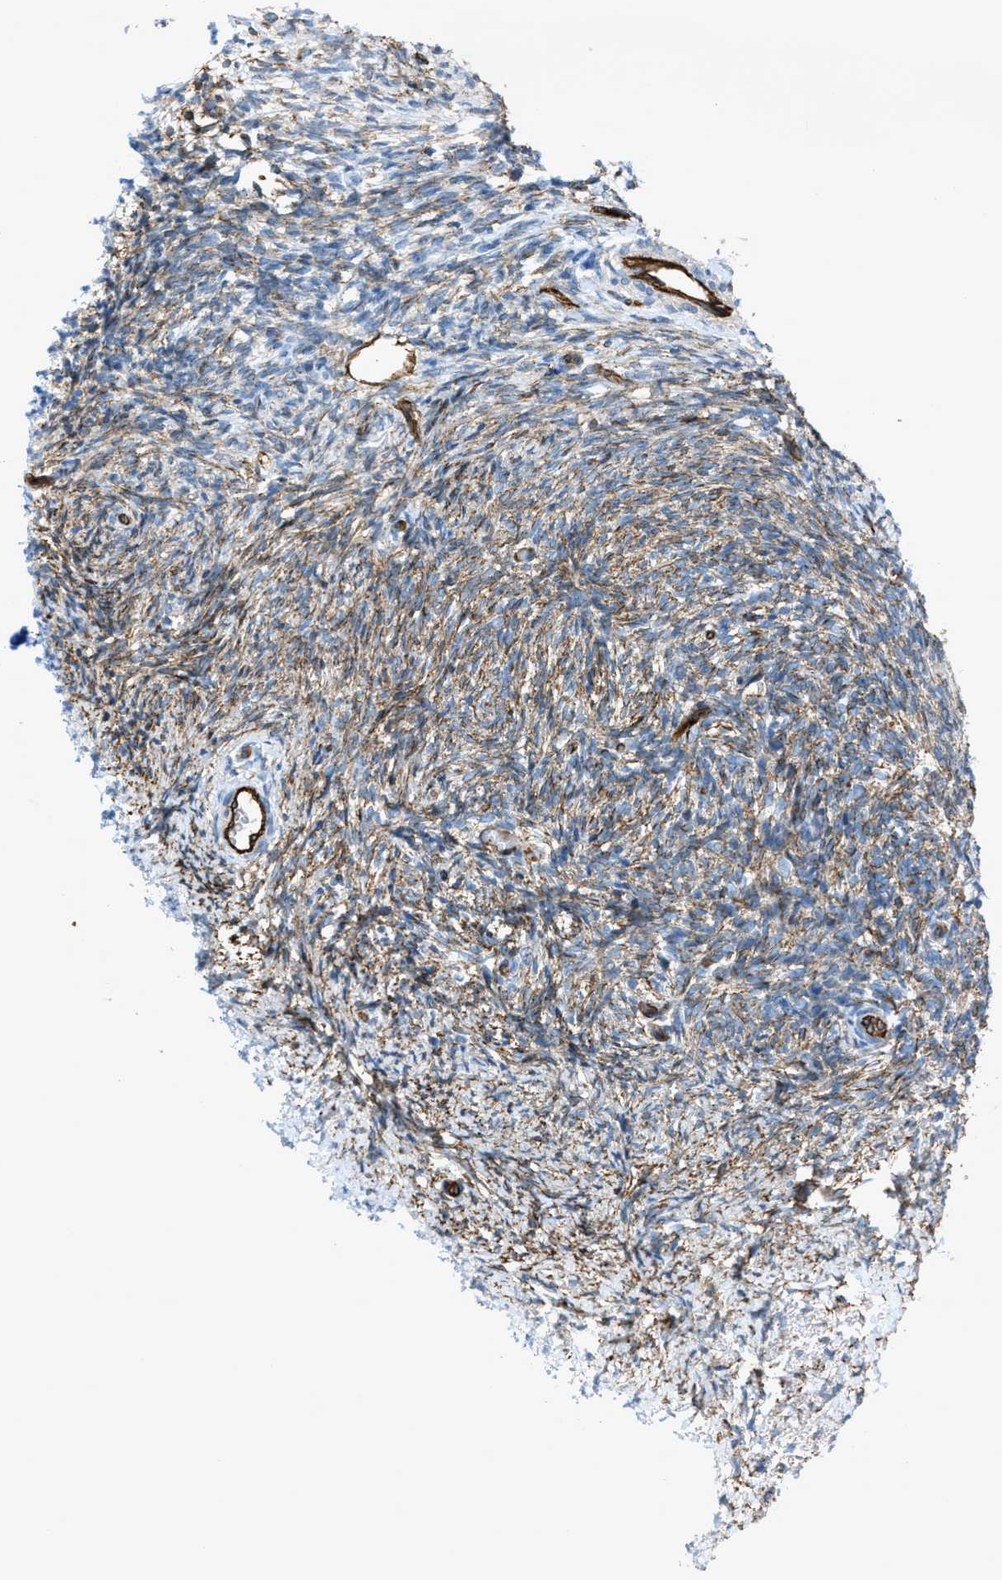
{"staining": {"intensity": "moderate", "quantity": "25%-75%", "location": "cytoplasmic/membranous"}, "tissue": "ovary", "cell_type": "Ovarian stroma cells", "image_type": "normal", "snomed": [{"axis": "morphology", "description": "Normal tissue, NOS"}, {"axis": "topography", "description": "Ovary"}], "caption": "Immunohistochemical staining of unremarkable ovary shows moderate cytoplasmic/membranous protein staining in about 25%-75% of ovarian stroma cells. (IHC, brightfield microscopy, high magnification).", "gene": "SLC22A15", "patient": {"sex": "female", "age": 41}}